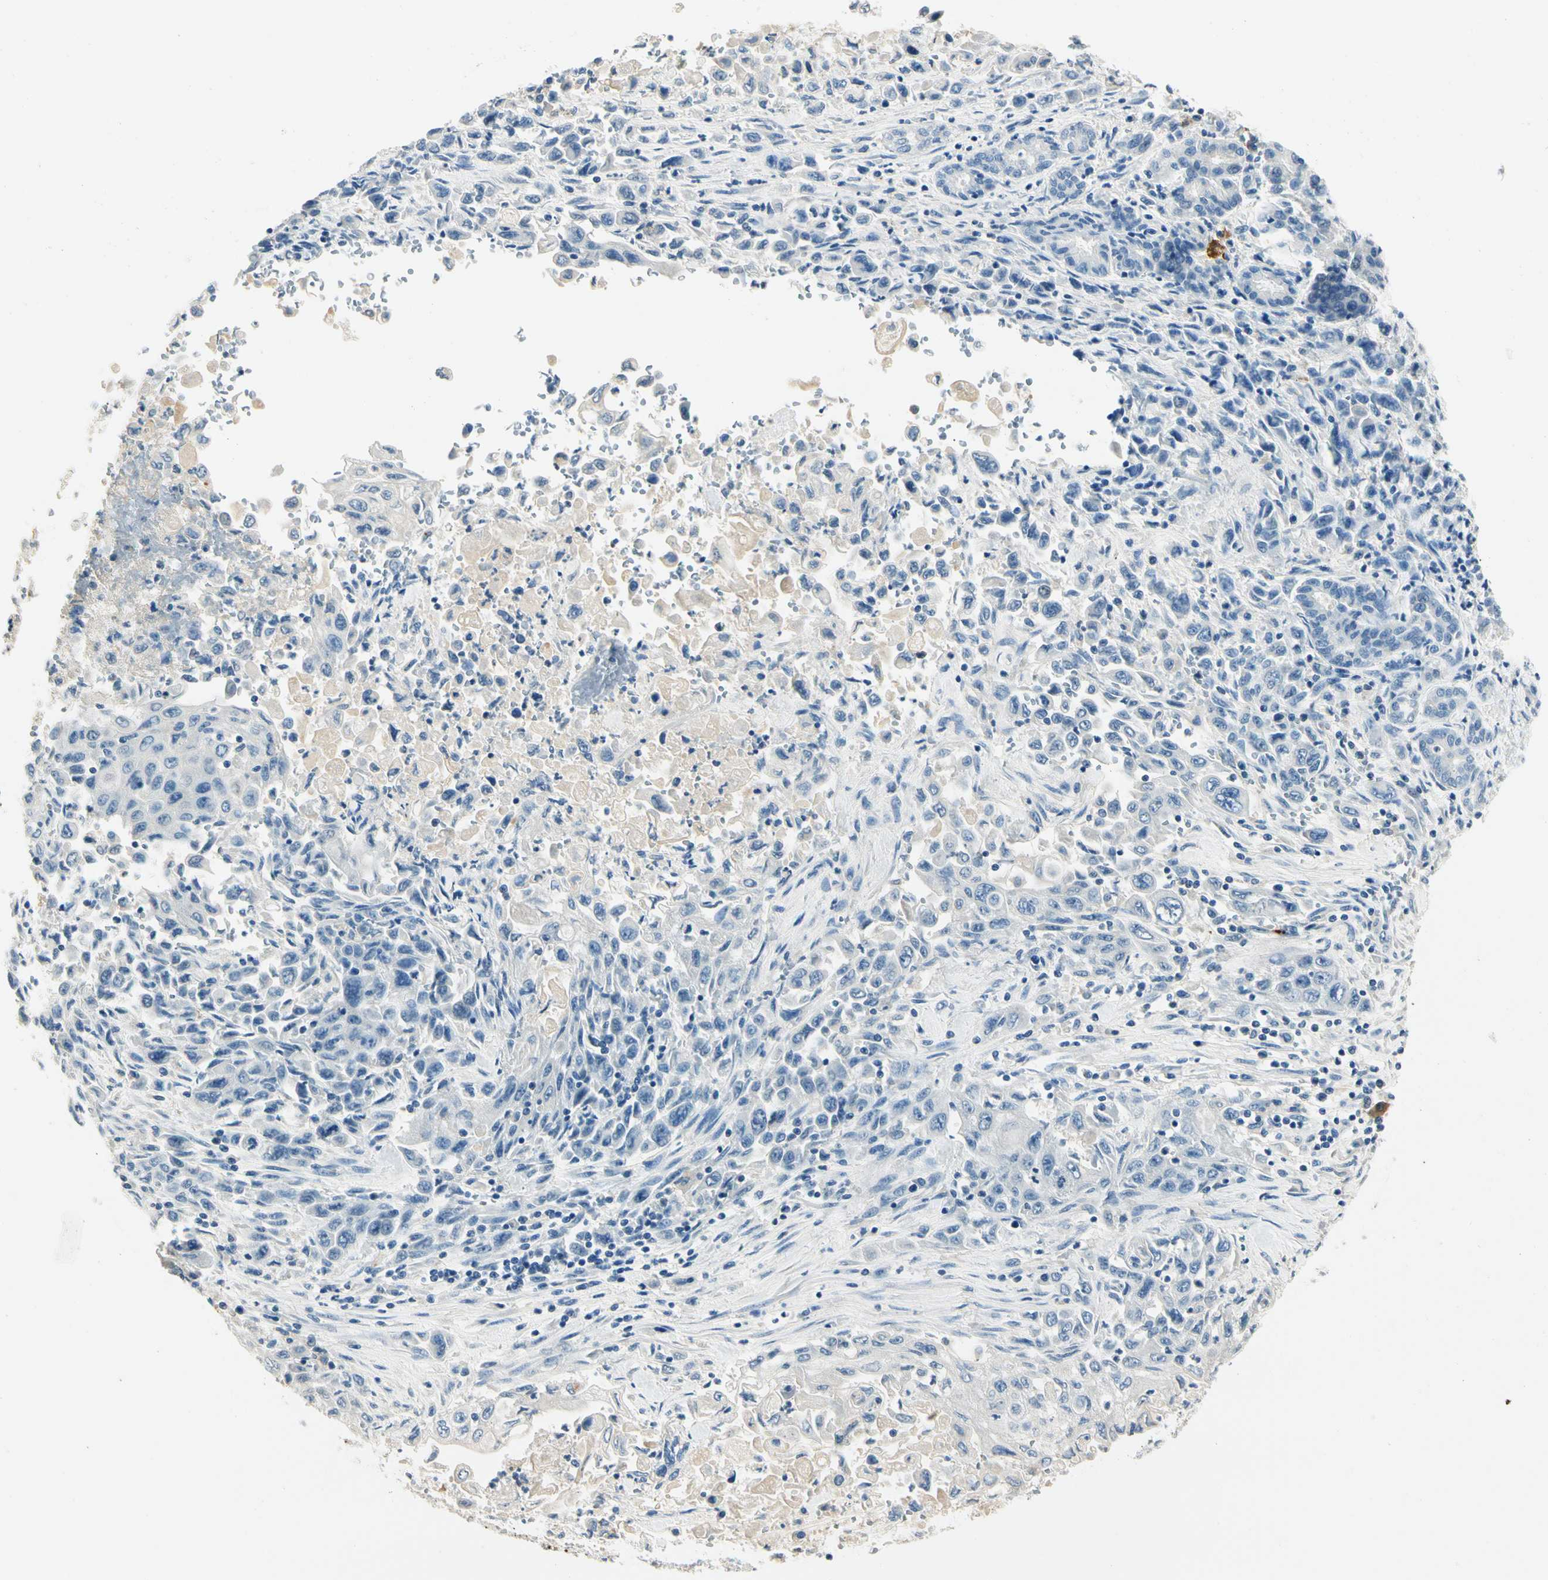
{"staining": {"intensity": "negative", "quantity": "none", "location": "none"}, "tissue": "pancreatic cancer", "cell_type": "Tumor cells", "image_type": "cancer", "snomed": [{"axis": "morphology", "description": "Adenocarcinoma, NOS"}, {"axis": "topography", "description": "Pancreas"}], "caption": "Human pancreatic adenocarcinoma stained for a protein using immunohistochemistry (IHC) demonstrates no staining in tumor cells.", "gene": "TGFBR3", "patient": {"sex": "male", "age": 70}}